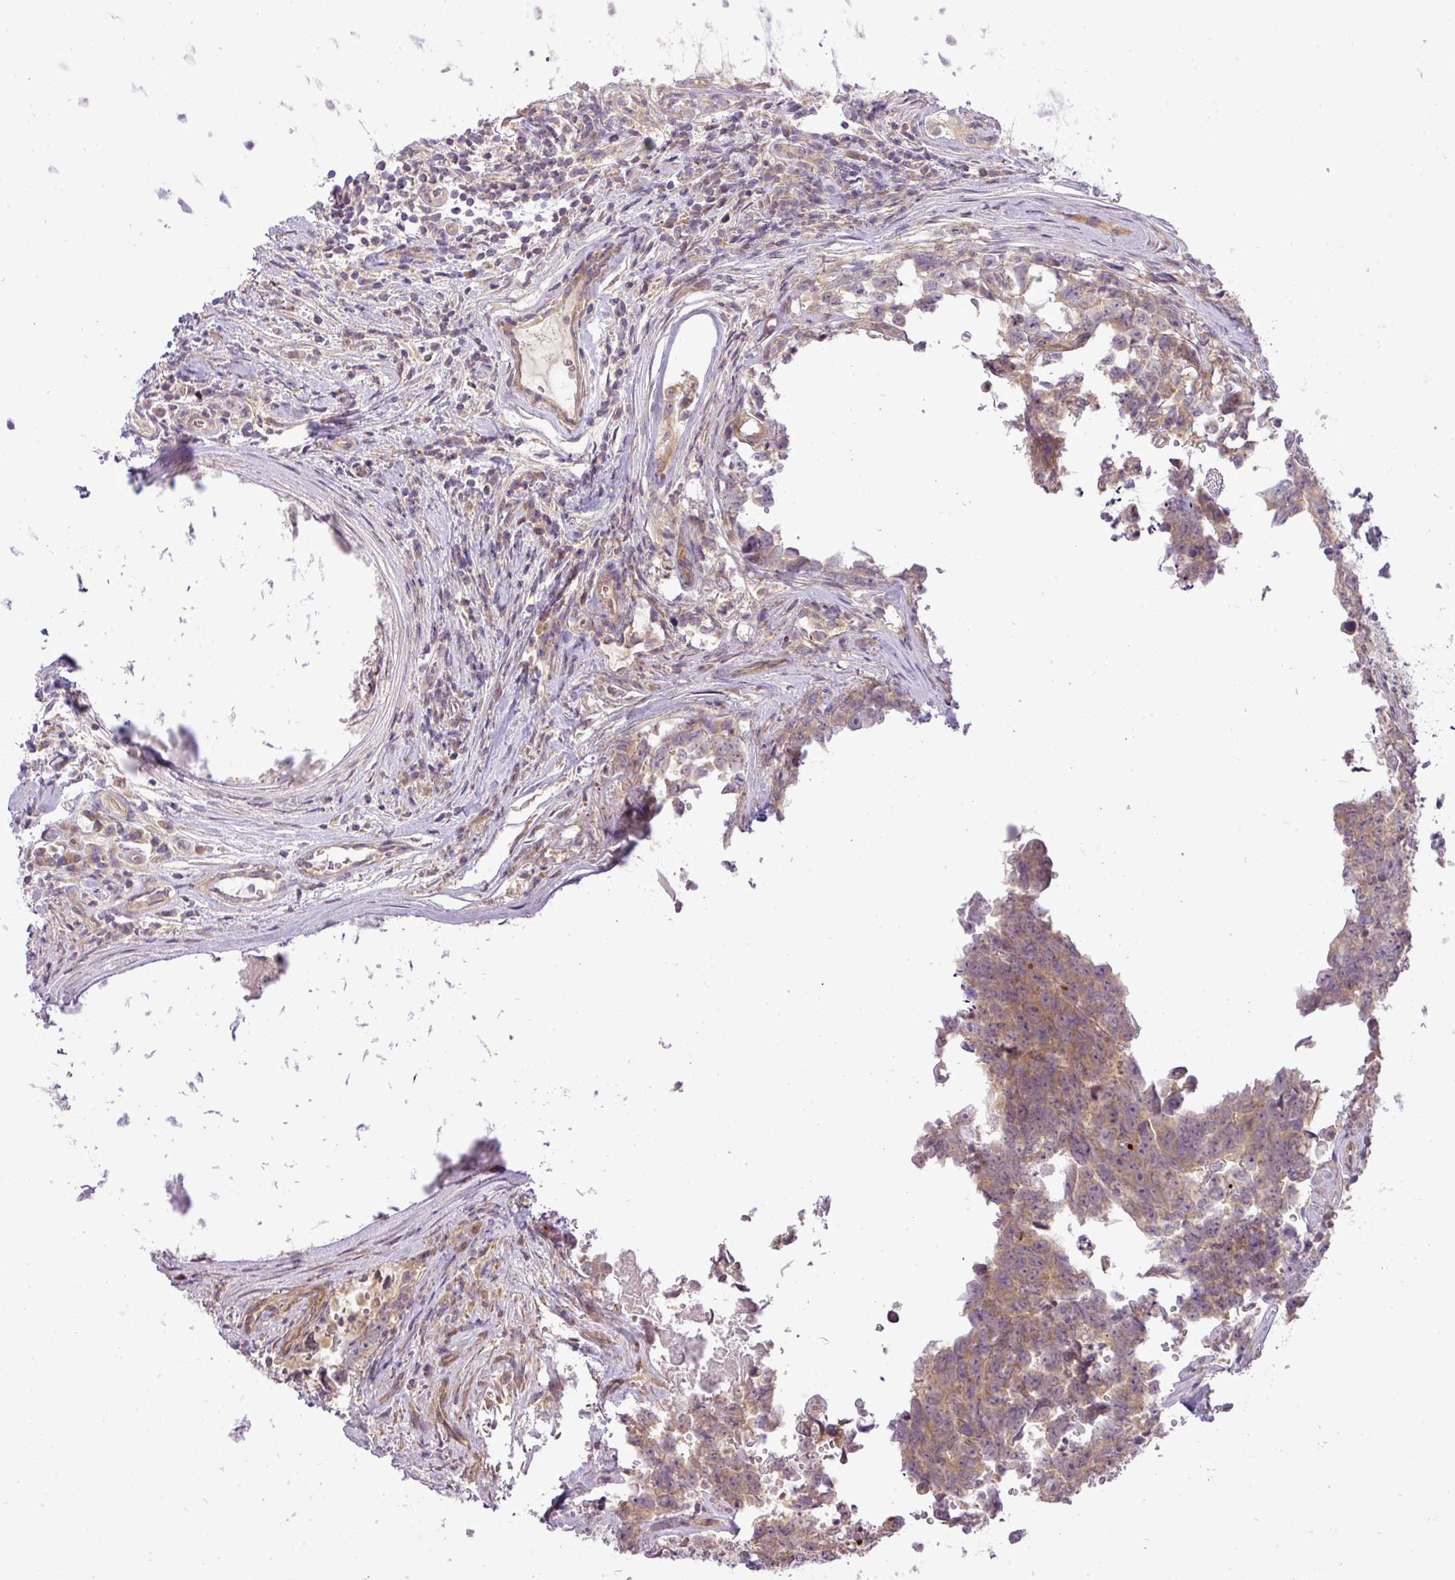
{"staining": {"intensity": "moderate", "quantity": ">75%", "location": "cytoplasmic/membranous"}, "tissue": "testis cancer", "cell_type": "Tumor cells", "image_type": "cancer", "snomed": [{"axis": "morphology", "description": "Normal tissue, NOS"}, {"axis": "morphology", "description": "Carcinoma, Embryonal, NOS"}, {"axis": "topography", "description": "Testis"}, {"axis": "topography", "description": "Epididymis"}], "caption": "Protein expression analysis of embryonal carcinoma (testis) shows moderate cytoplasmic/membranous positivity in about >75% of tumor cells.", "gene": "ZDHHC1", "patient": {"sex": "male", "age": 25}}